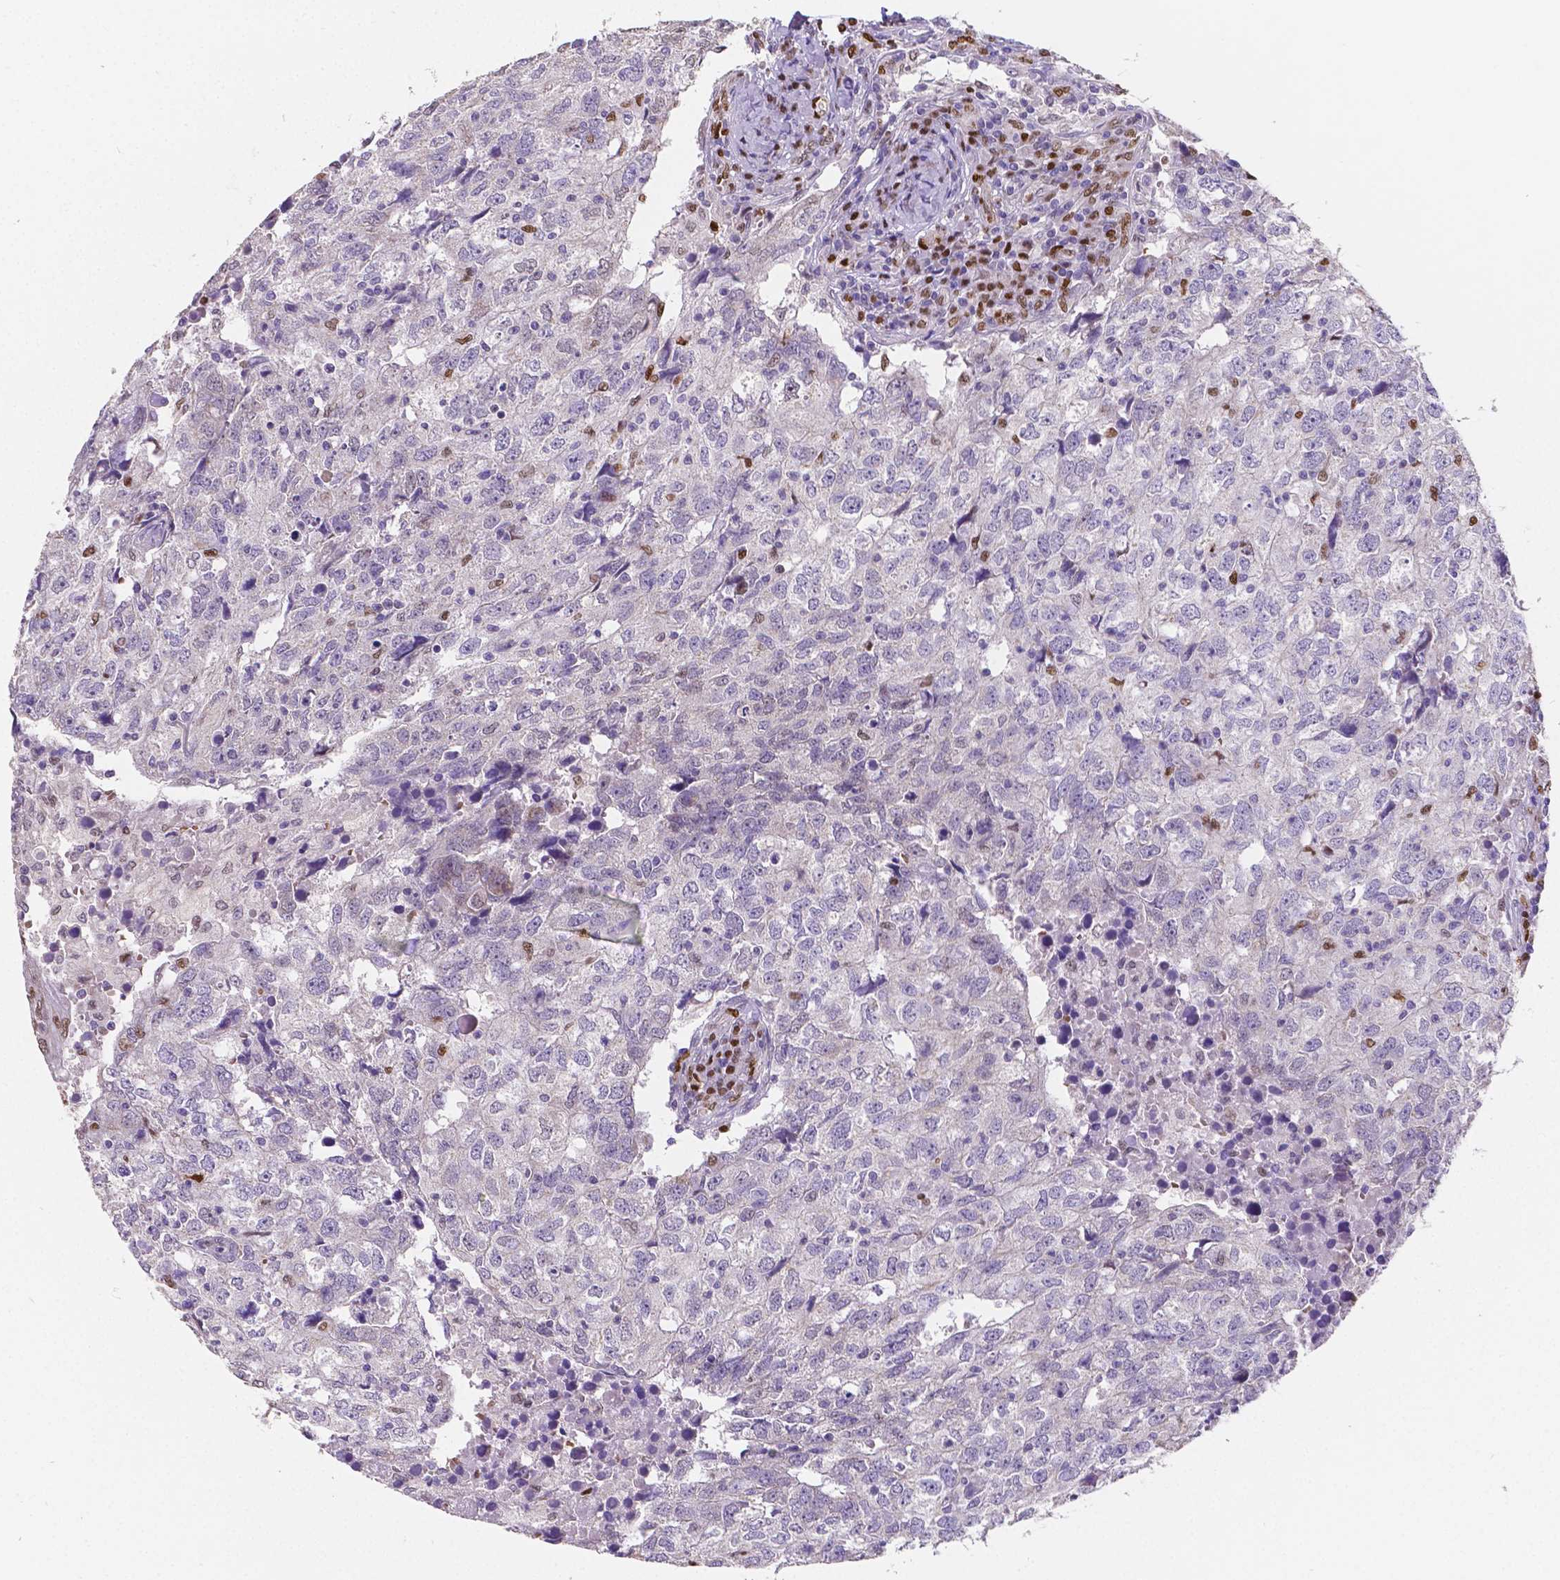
{"staining": {"intensity": "negative", "quantity": "none", "location": "none"}, "tissue": "breast cancer", "cell_type": "Tumor cells", "image_type": "cancer", "snomed": [{"axis": "morphology", "description": "Duct carcinoma"}, {"axis": "topography", "description": "Breast"}], "caption": "IHC photomicrograph of breast infiltrating ductal carcinoma stained for a protein (brown), which reveals no positivity in tumor cells.", "gene": "MEF2C", "patient": {"sex": "female", "age": 30}}